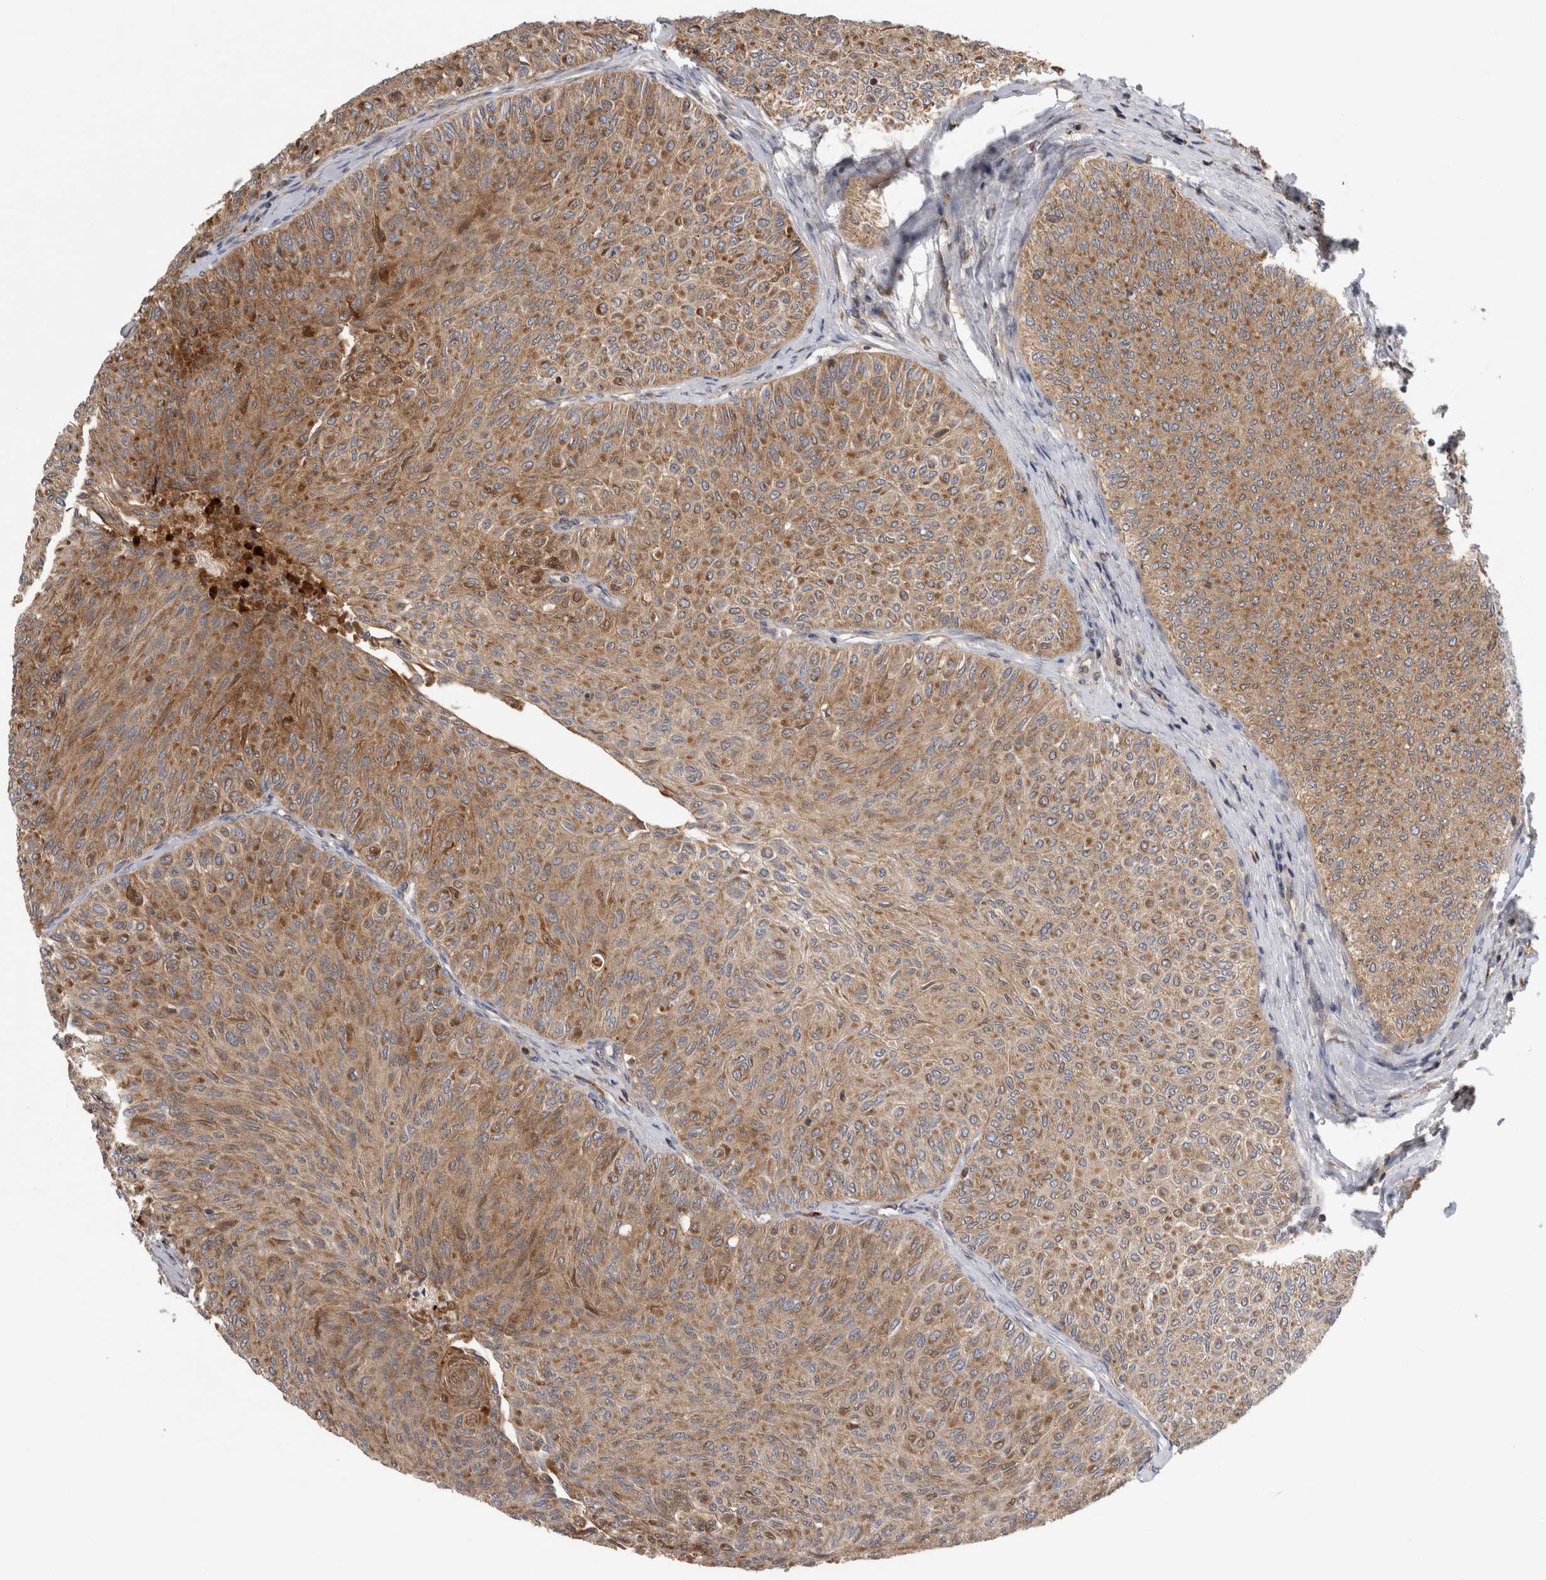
{"staining": {"intensity": "moderate", "quantity": ">75%", "location": "cytoplasmic/membranous"}, "tissue": "urothelial cancer", "cell_type": "Tumor cells", "image_type": "cancer", "snomed": [{"axis": "morphology", "description": "Urothelial carcinoma, Low grade"}, {"axis": "topography", "description": "Urinary bladder"}], "caption": "This is an image of immunohistochemistry staining of low-grade urothelial carcinoma, which shows moderate expression in the cytoplasmic/membranous of tumor cells.", "gene": "GRIK2", "patient": {"sex": "male", "age": 78}}